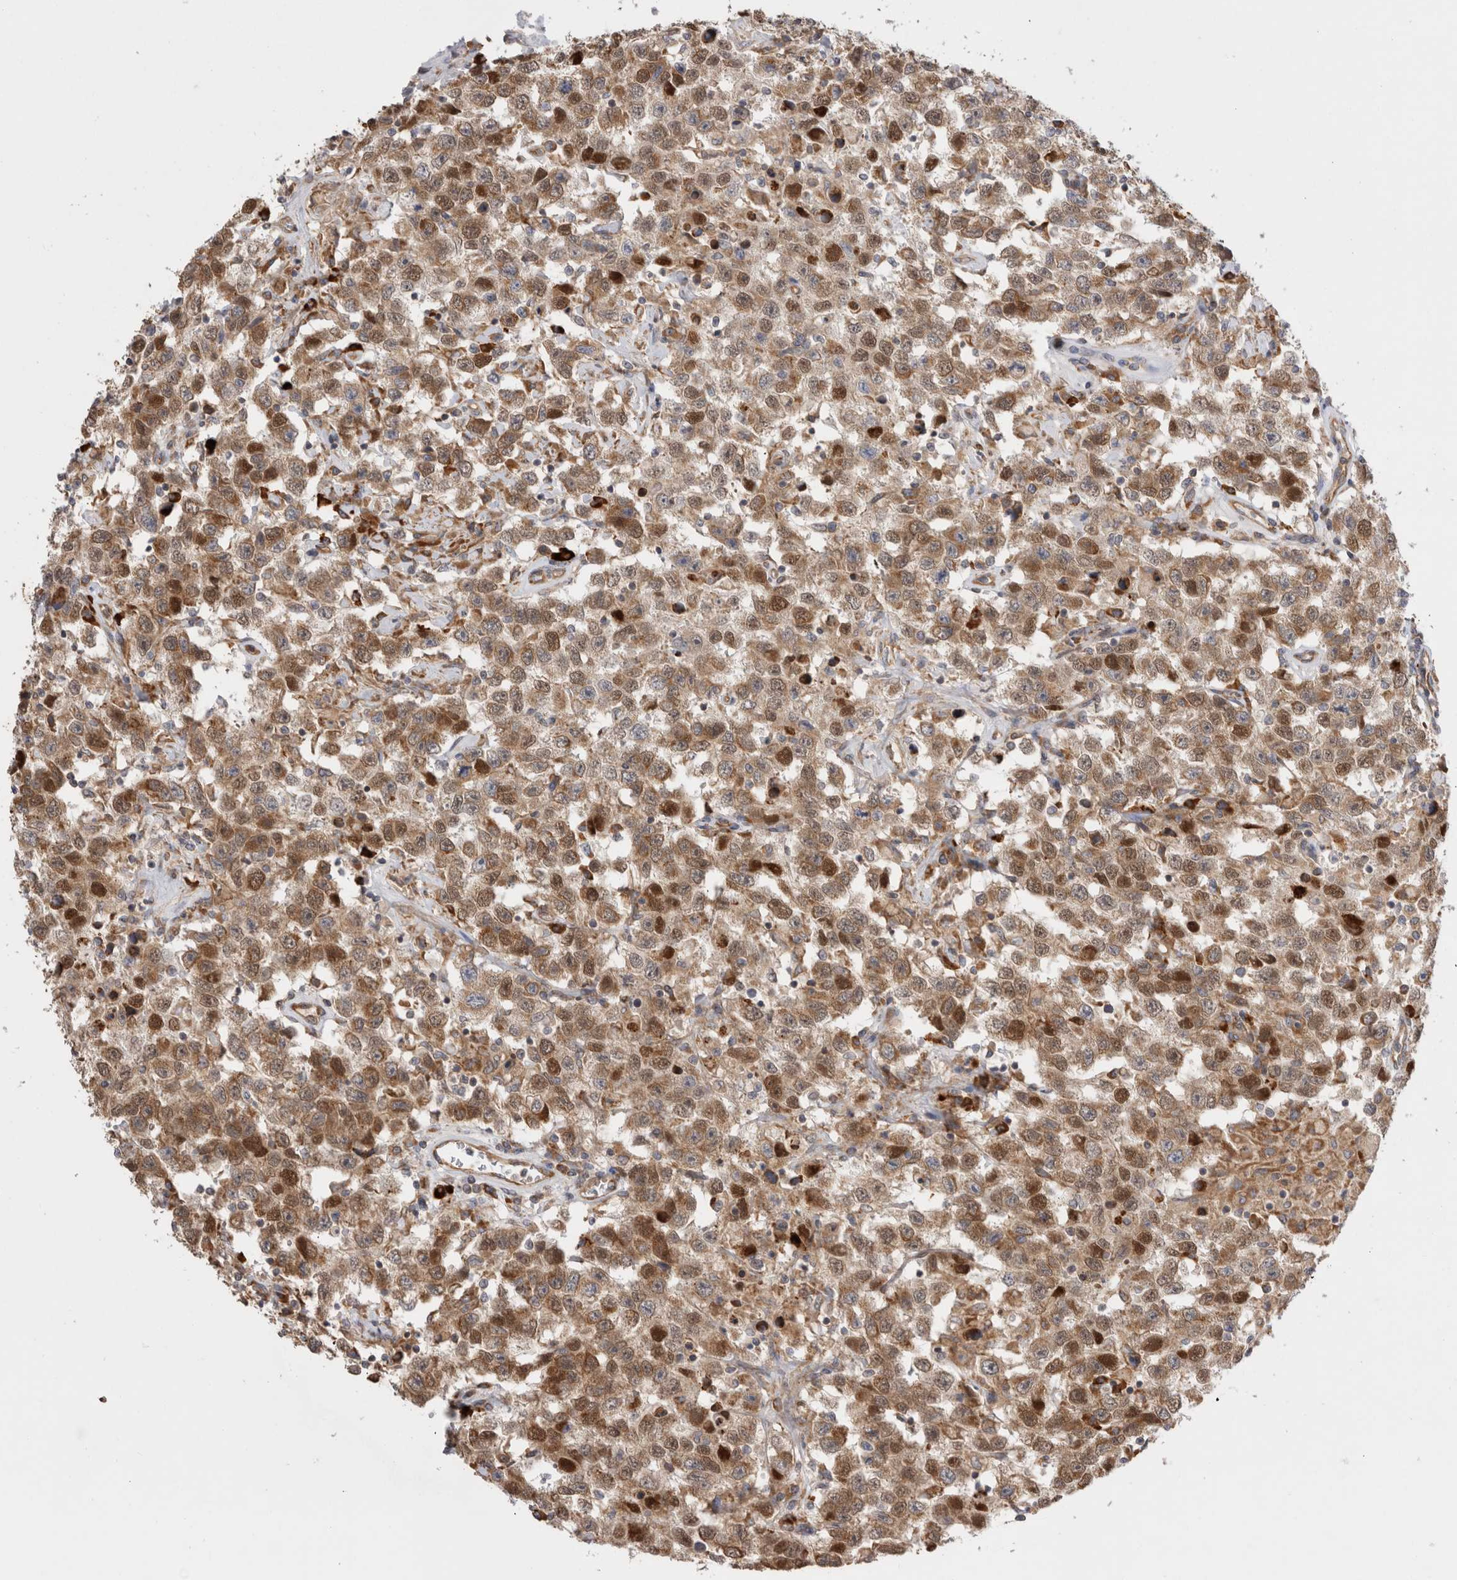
{"staining": {"intensity": "moderate", "quantity": "25%-75%", "location": "cytoplasmic/membranous,nuclear"}, "tissue": "testis cancer", "cell_type": "Tumor cells", "image_type": "cancer", "snomed": [{"axis": "morphology", "description": "Seminoma, NOS"}, {"axis": "topography", "description": "Testis"}], "caption": "Testis cancer (seminoma) stained for a protein (brown) exhibits moderate cytoplasmic/membranous and nuclear positive staining in about 25%-75% of tumor cells.", "gene": "PDCD10", "patient": {"sex": "male", "age": 41}}